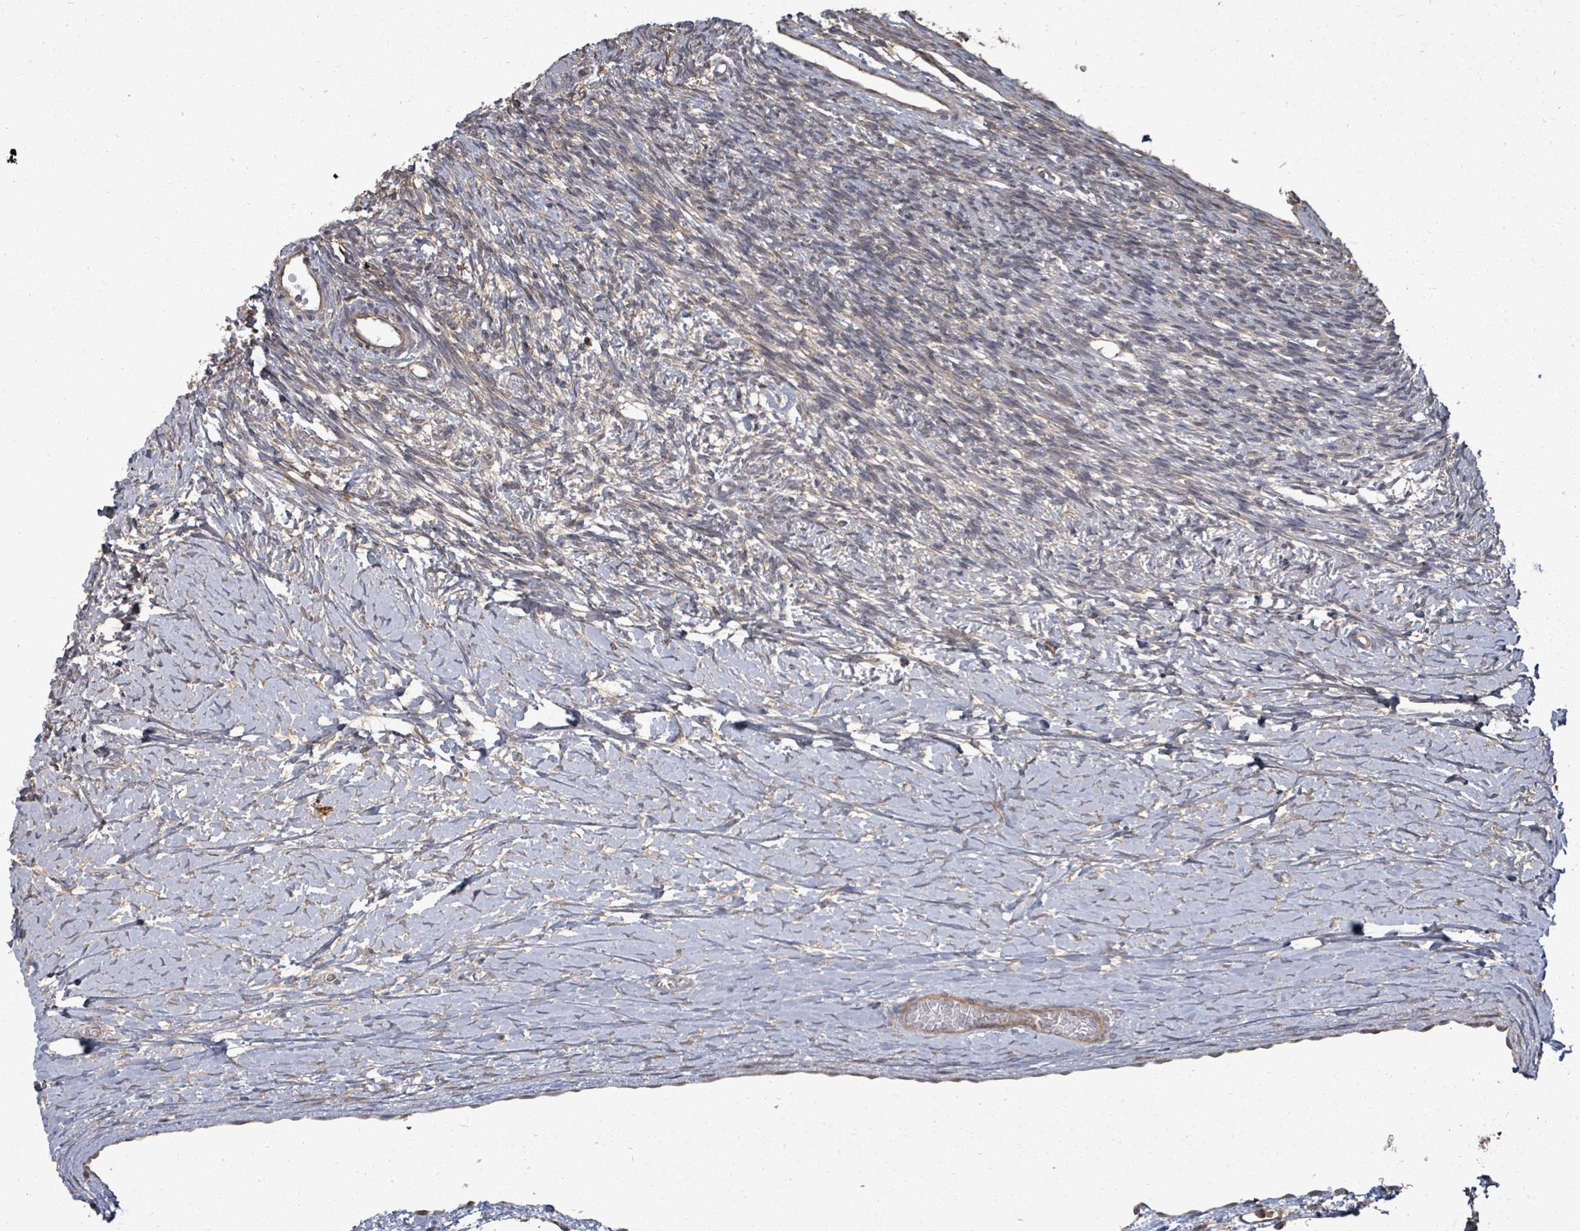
{"staining": {"intensity": "negative", "quantity": "none", "location": "none"}, "tissue": "ovary", "cell_type": "Ovarian stroma cells", "image_type": "normal", "snomed": [{"axis": "morphology", "description": "Normal tissue, NOS"}, {"axis": "topography", "description": "Ovary"}], "caption": "This is an immunohistochemistry photomicrograph of normal human ovary. There is no staining in ovarian stroma cells.", "gene": "EIF3CL", "patient": {"sex": "female", "age": 39}}